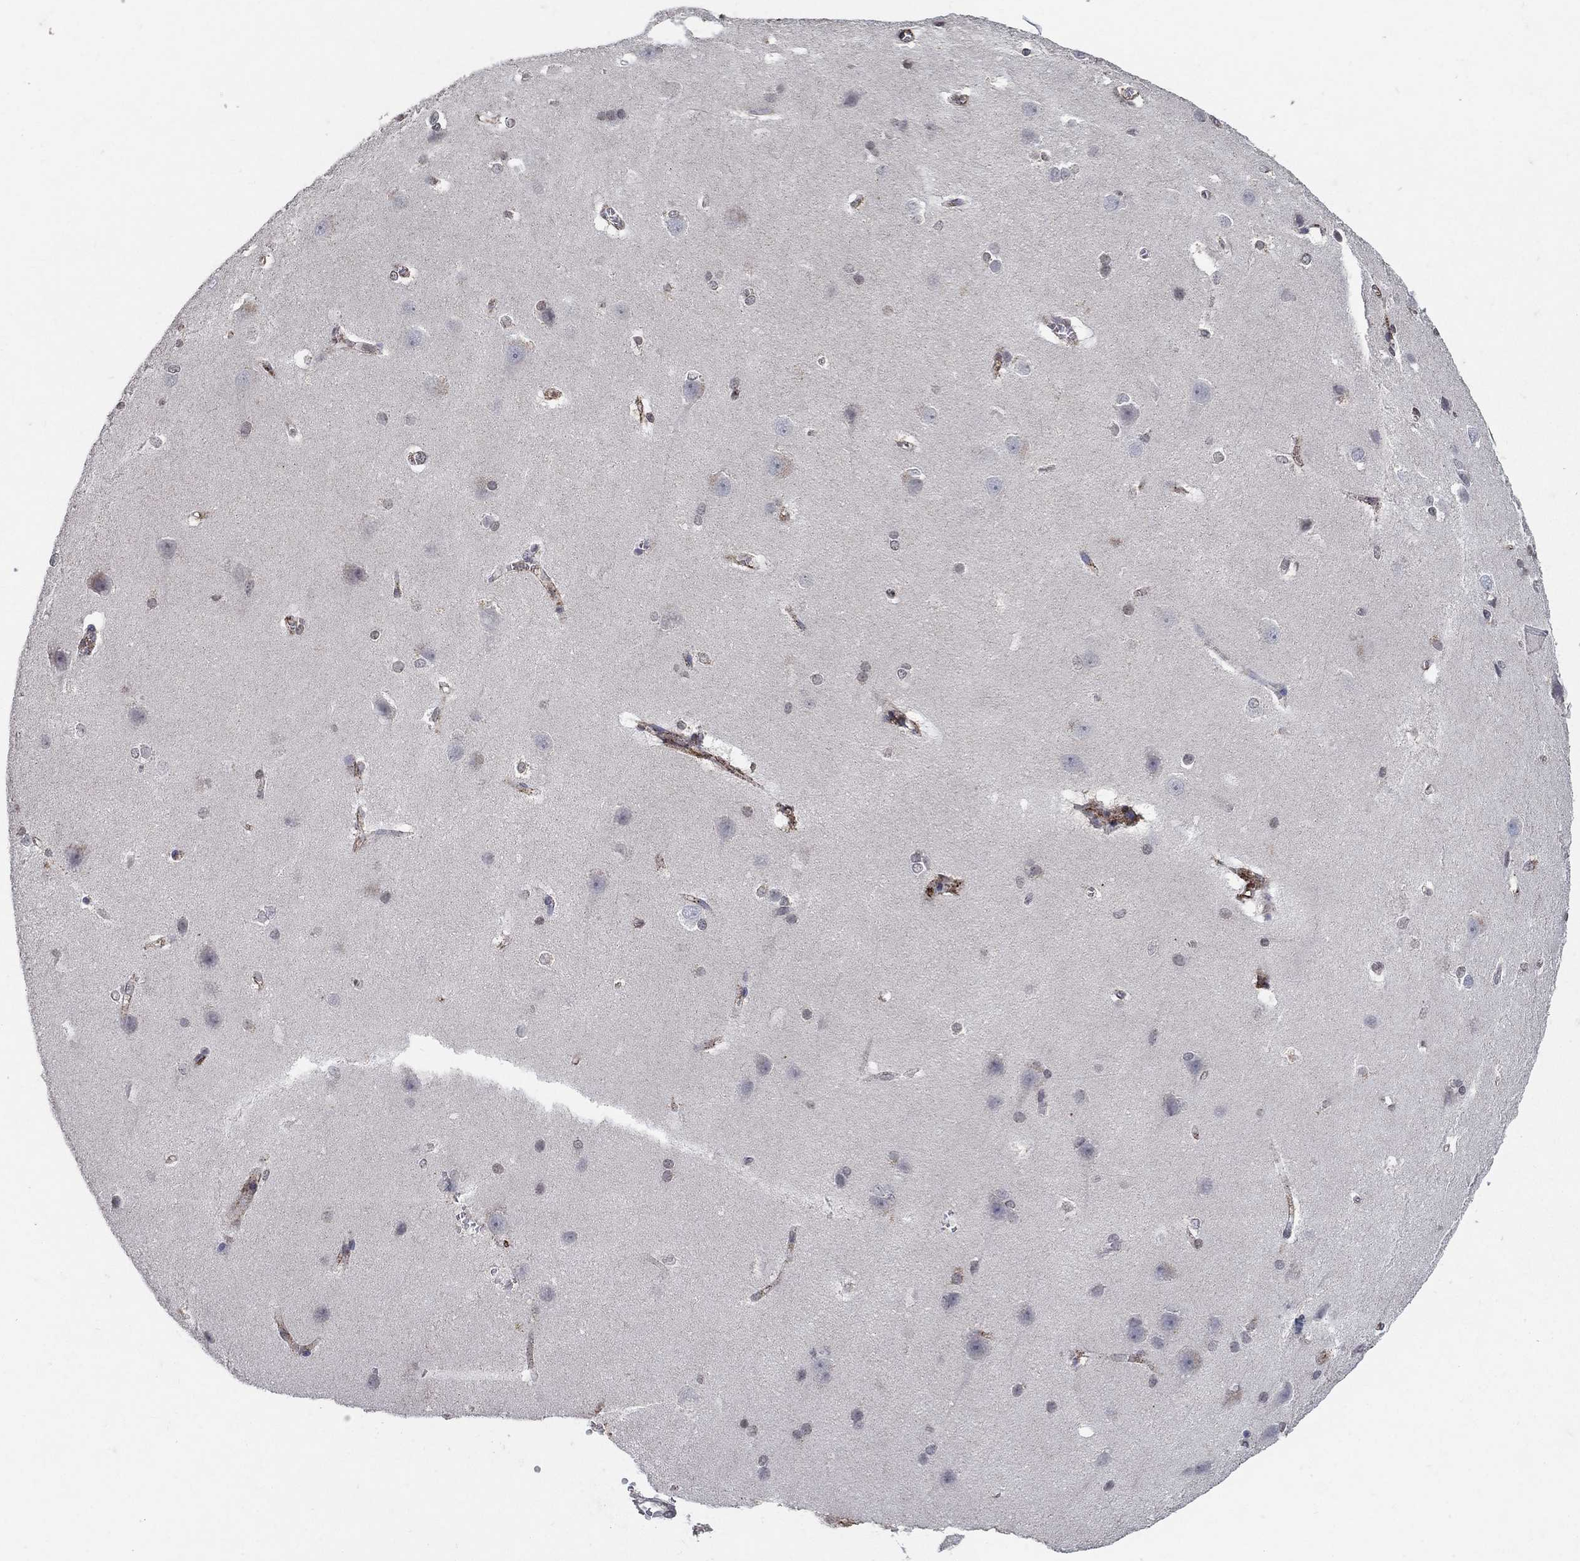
{"staining": {"intensity": "strong", "quantity": "25%-75%", "location": "cytoplasmic/membranous"}, "tissue": "cerebral cortex", "cell_type": "Endothelial cells", "image_type": "normal", "snomed": [{"axis": "morphology", "description": "Normal tissue, NOS"}, {"axis": "topography", "description": "Cerebral cortex"}], "caption": "This photomicrograph reveals normal cerebral cortex stained with IHC to label a protein in brown. The cytoplasmic/membranous of endothelial cells show strong positivity for the protein. Nuclei are counter-stained blue.", "gene": "TINAG", "patient": {"sex": "male", "age": 37}}